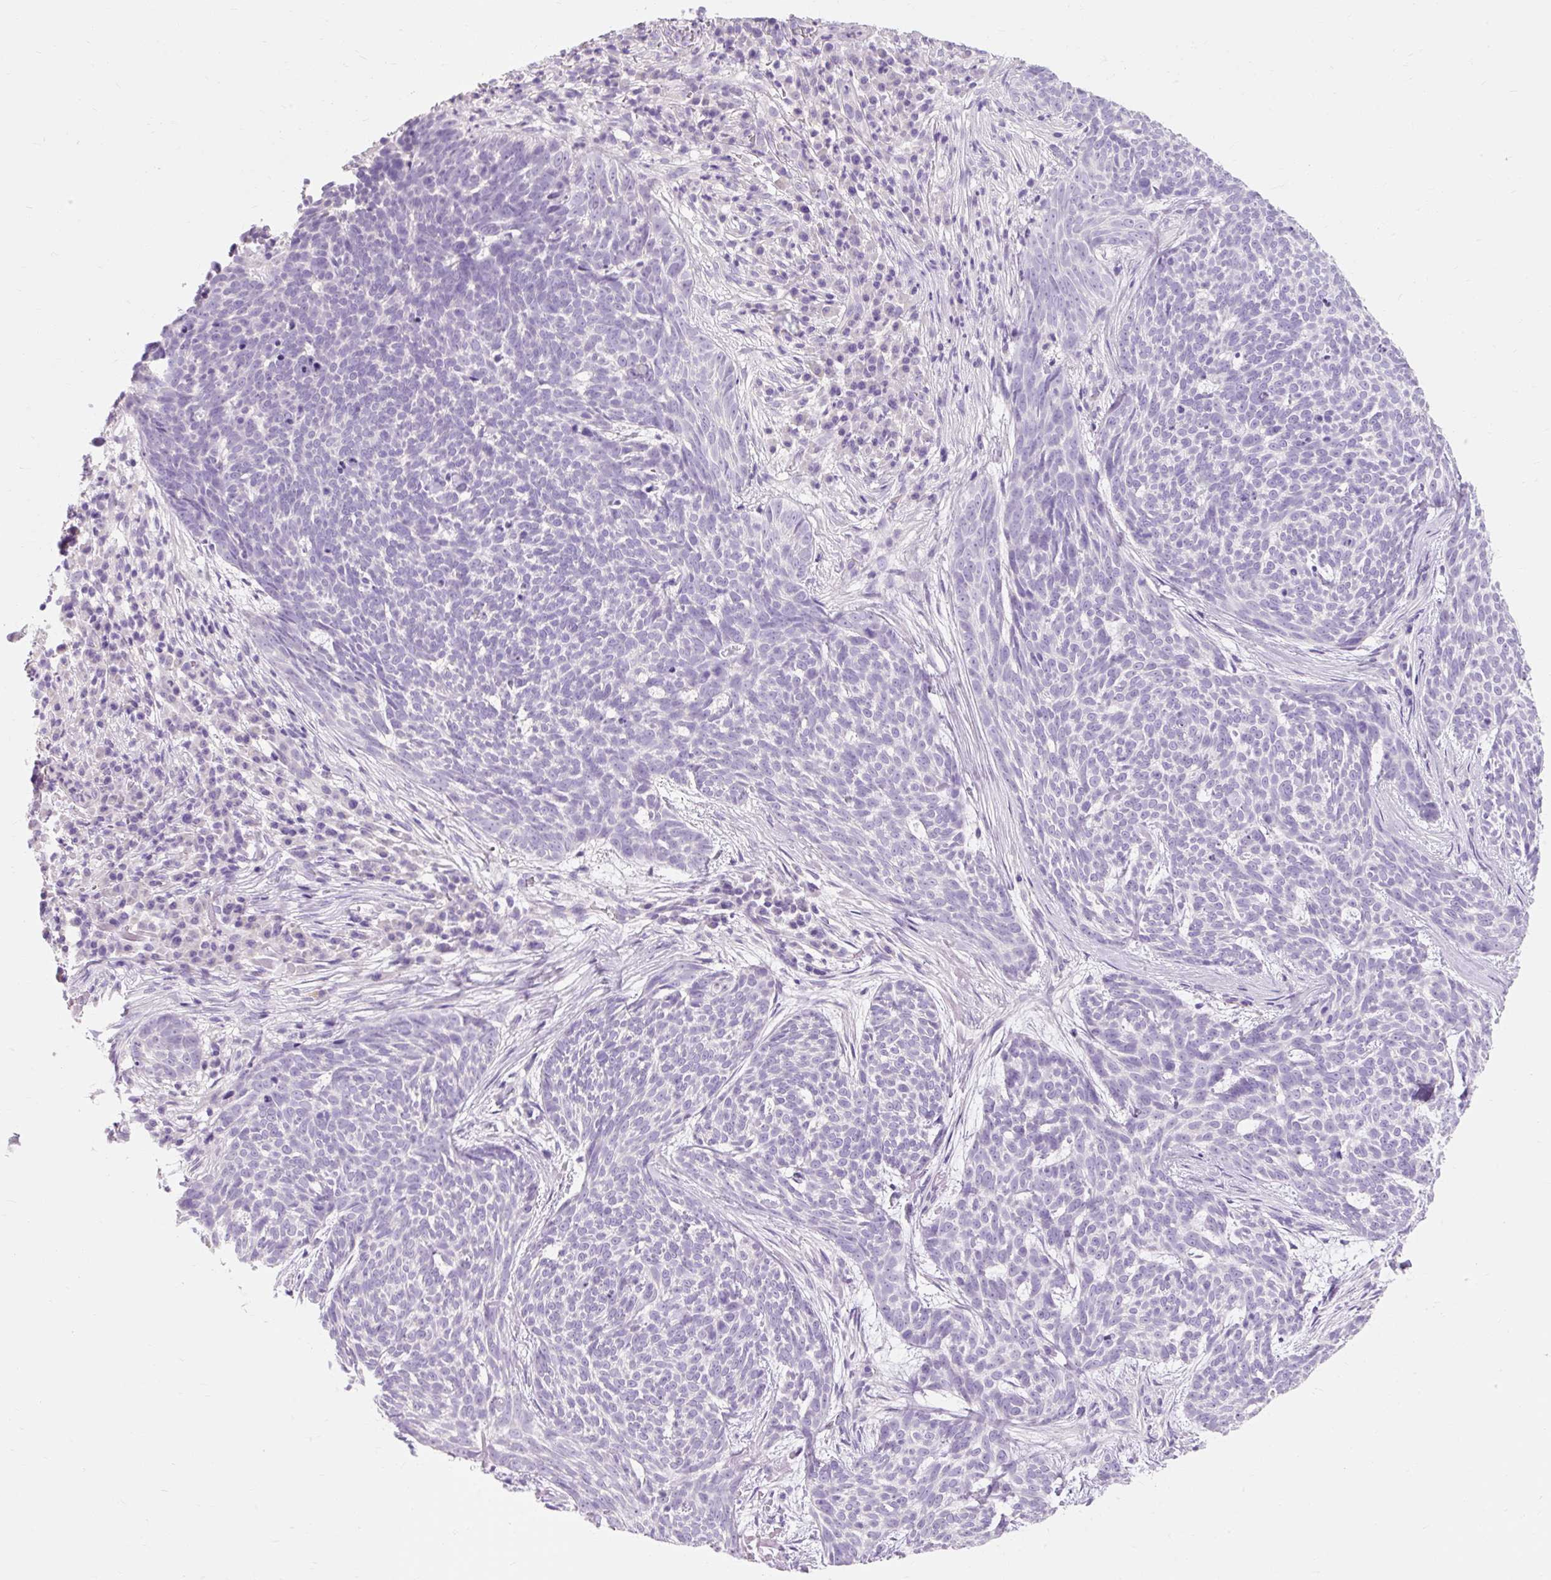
{"staining": {"intensity": "negative", "quantity": "none", "location": "none"}, "tissue": "skin cancer", "cell_type": "Tumor cells", "image_type": "cancer", "snomed": [{"axis": "morphology", "description": "Basal cell carcinoma"}, {"axis": "topography", "description": "Skin"}], "caption": "Tumor cells are negative for protein expression in human basal cell carcinoma (skin).", "gene": "TMEM213", "patient": {"sex": "female", "age": 93}}